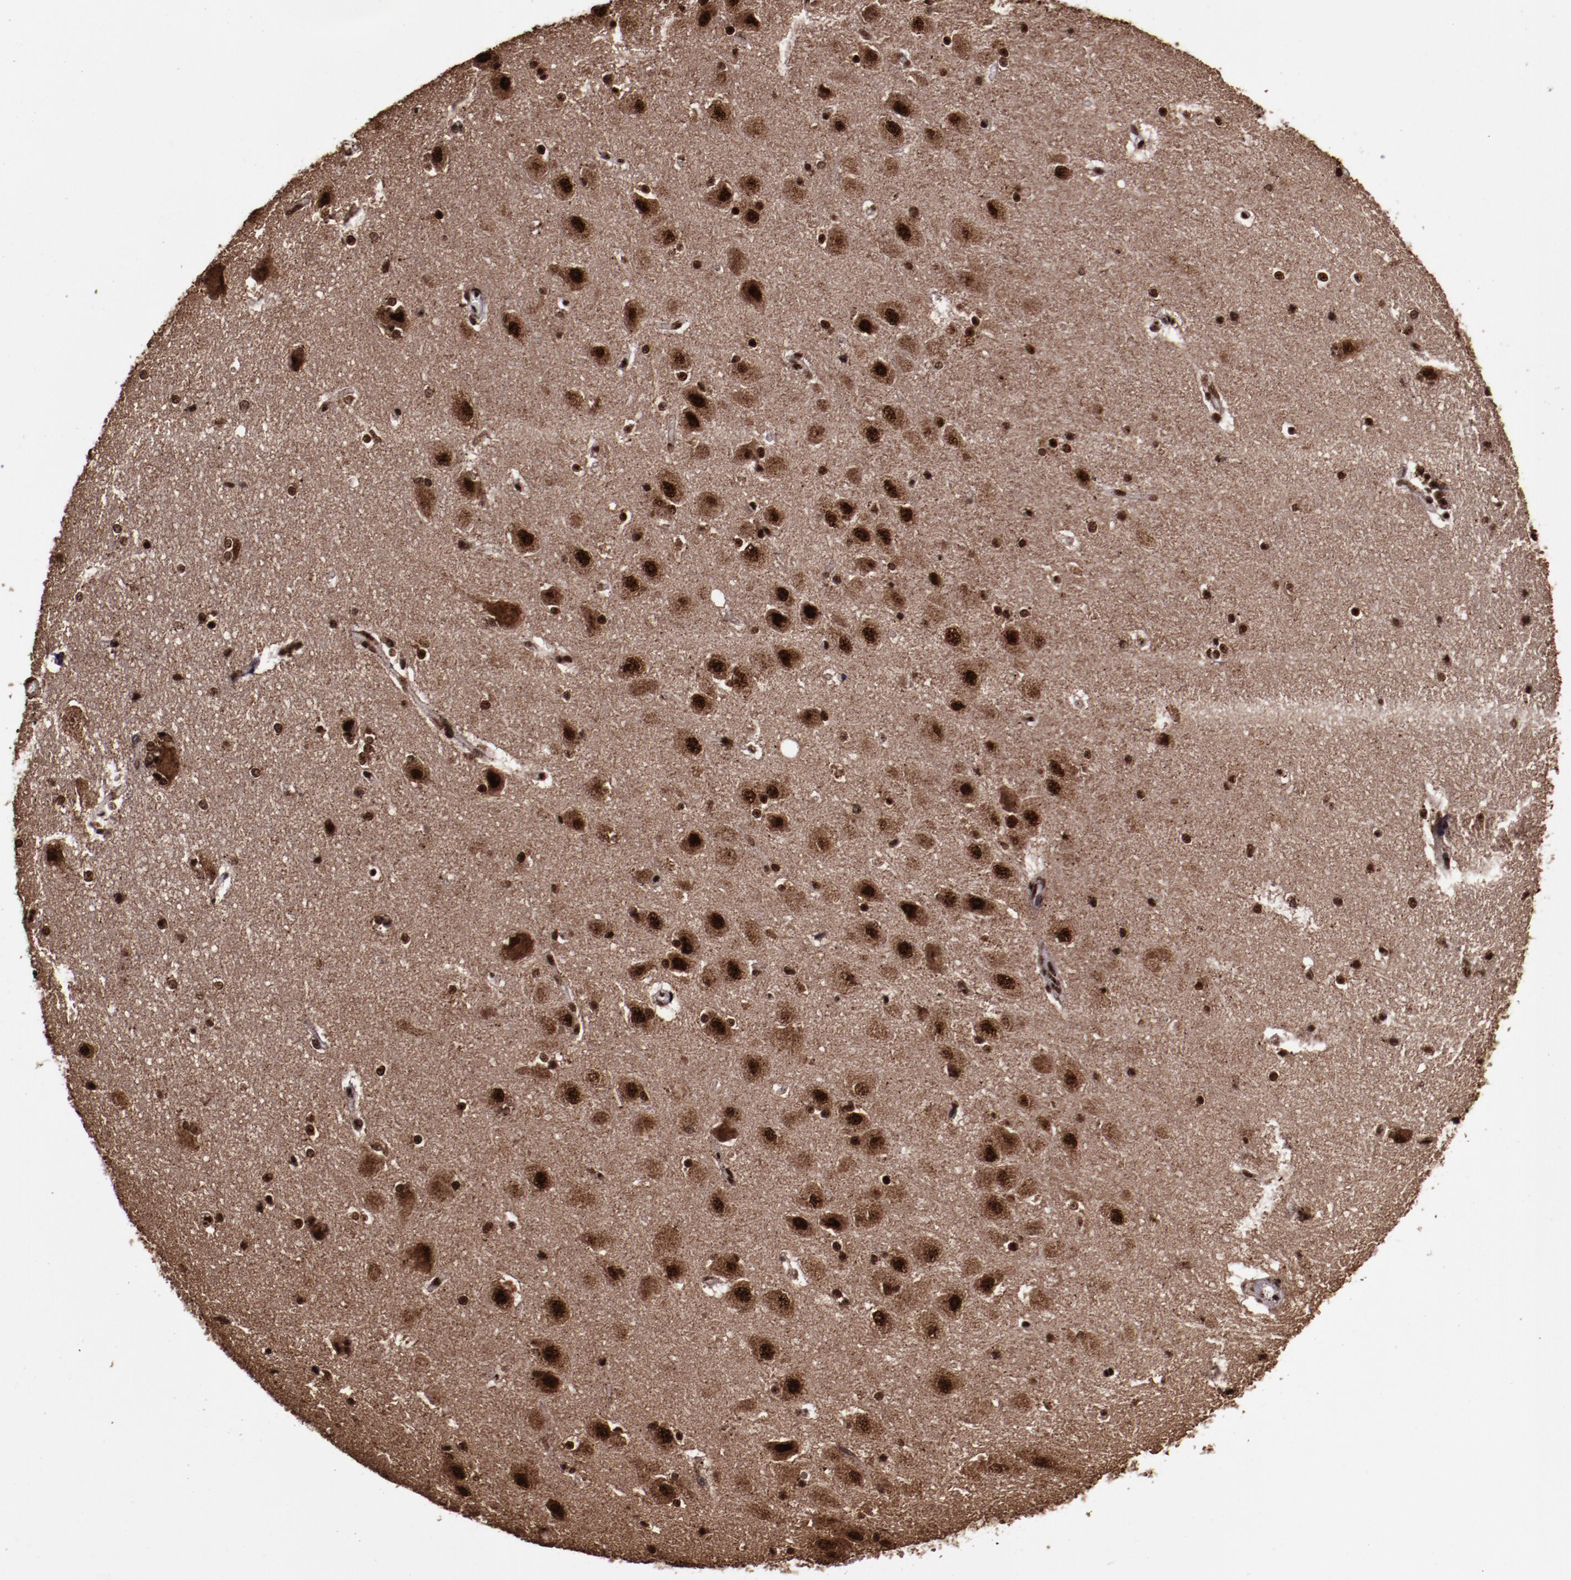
{"staining": {"intensity": "strong", "quantity": ">75%", "location": "nuclear"}, "tissue": "hippocampus", "cell_type": "Glial cells", "image_type": "normal", "snomed": [{"axis": "morphology", "description": "Normal tissue, NOS"}, {"axis": "topography", "description": "Hippocampus"}], "caption": "High-magnification brightfield microscopy of benign hippocampus stained with DAB (3,3'-diaminobenzidine) (brown) and counterstained with hematoxylin (blue). glial cells exhibit strong nuclear expression is identified in about>75% of cells.", "gene": "SNW1", "patient": {"sex": "female", "age": 19}}